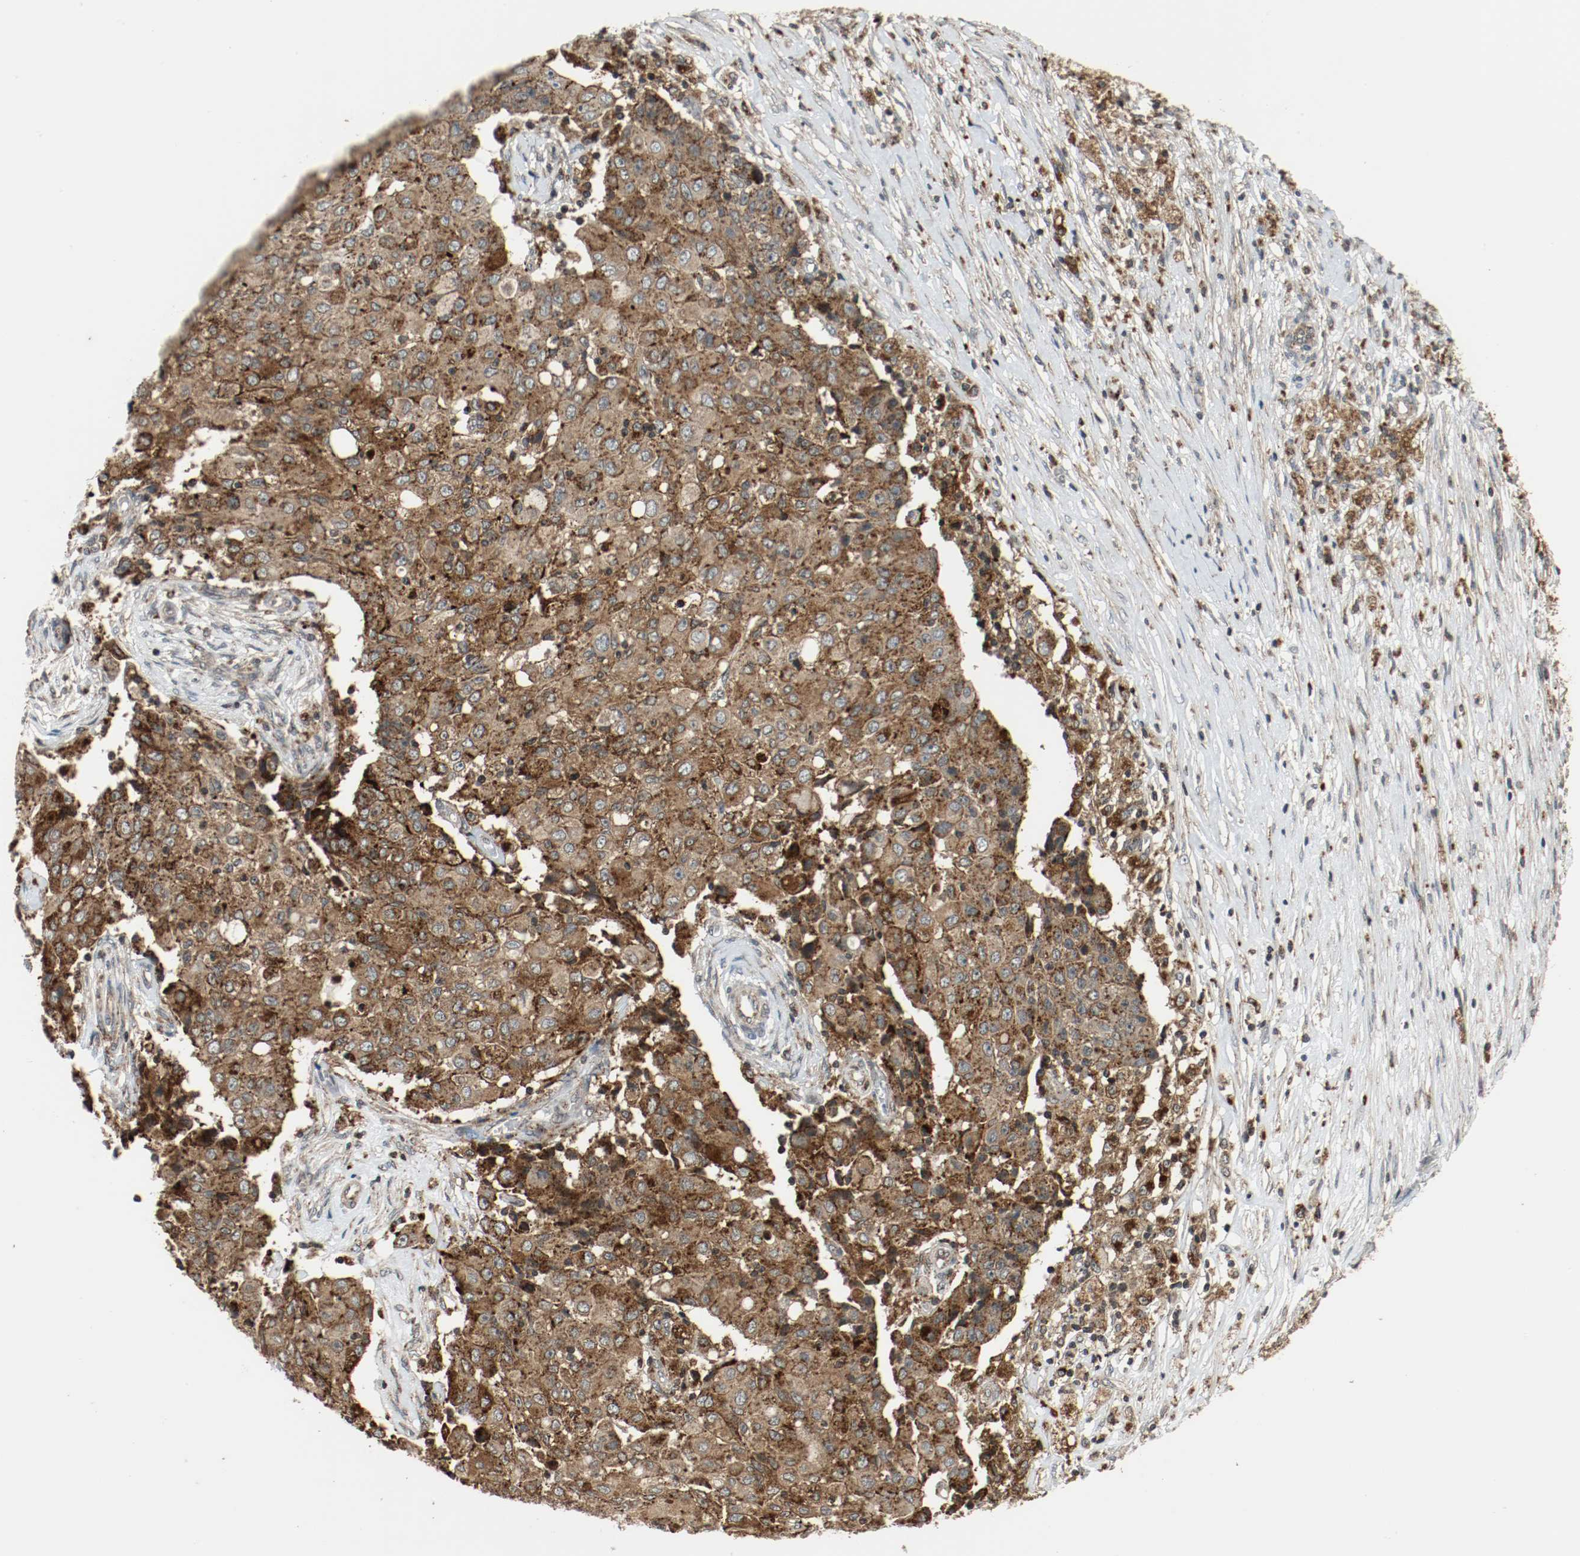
{"staining": {"intensity": "strong", "quantity": ">75%", "location": "cytoplasmic/membranous"}, "tissue": "ovarian cancer", "cell_type": "Tumor cells", "image_type": "cancer", "snomed": [{"axis": "morphology", "description": "Carcinoma, endometroid"}, {"axis": "topography", "description": "Ovary"}], "caption": "Tumor cells display high levels of strong cytoplasmic/membranous expression in about >75% of cells in ovarian endometroid carcinoma. (IHC, brightfield microscopy, high magnification).", "gene": "LAMP2", "patient": {"sex": "female", "age": 42}}